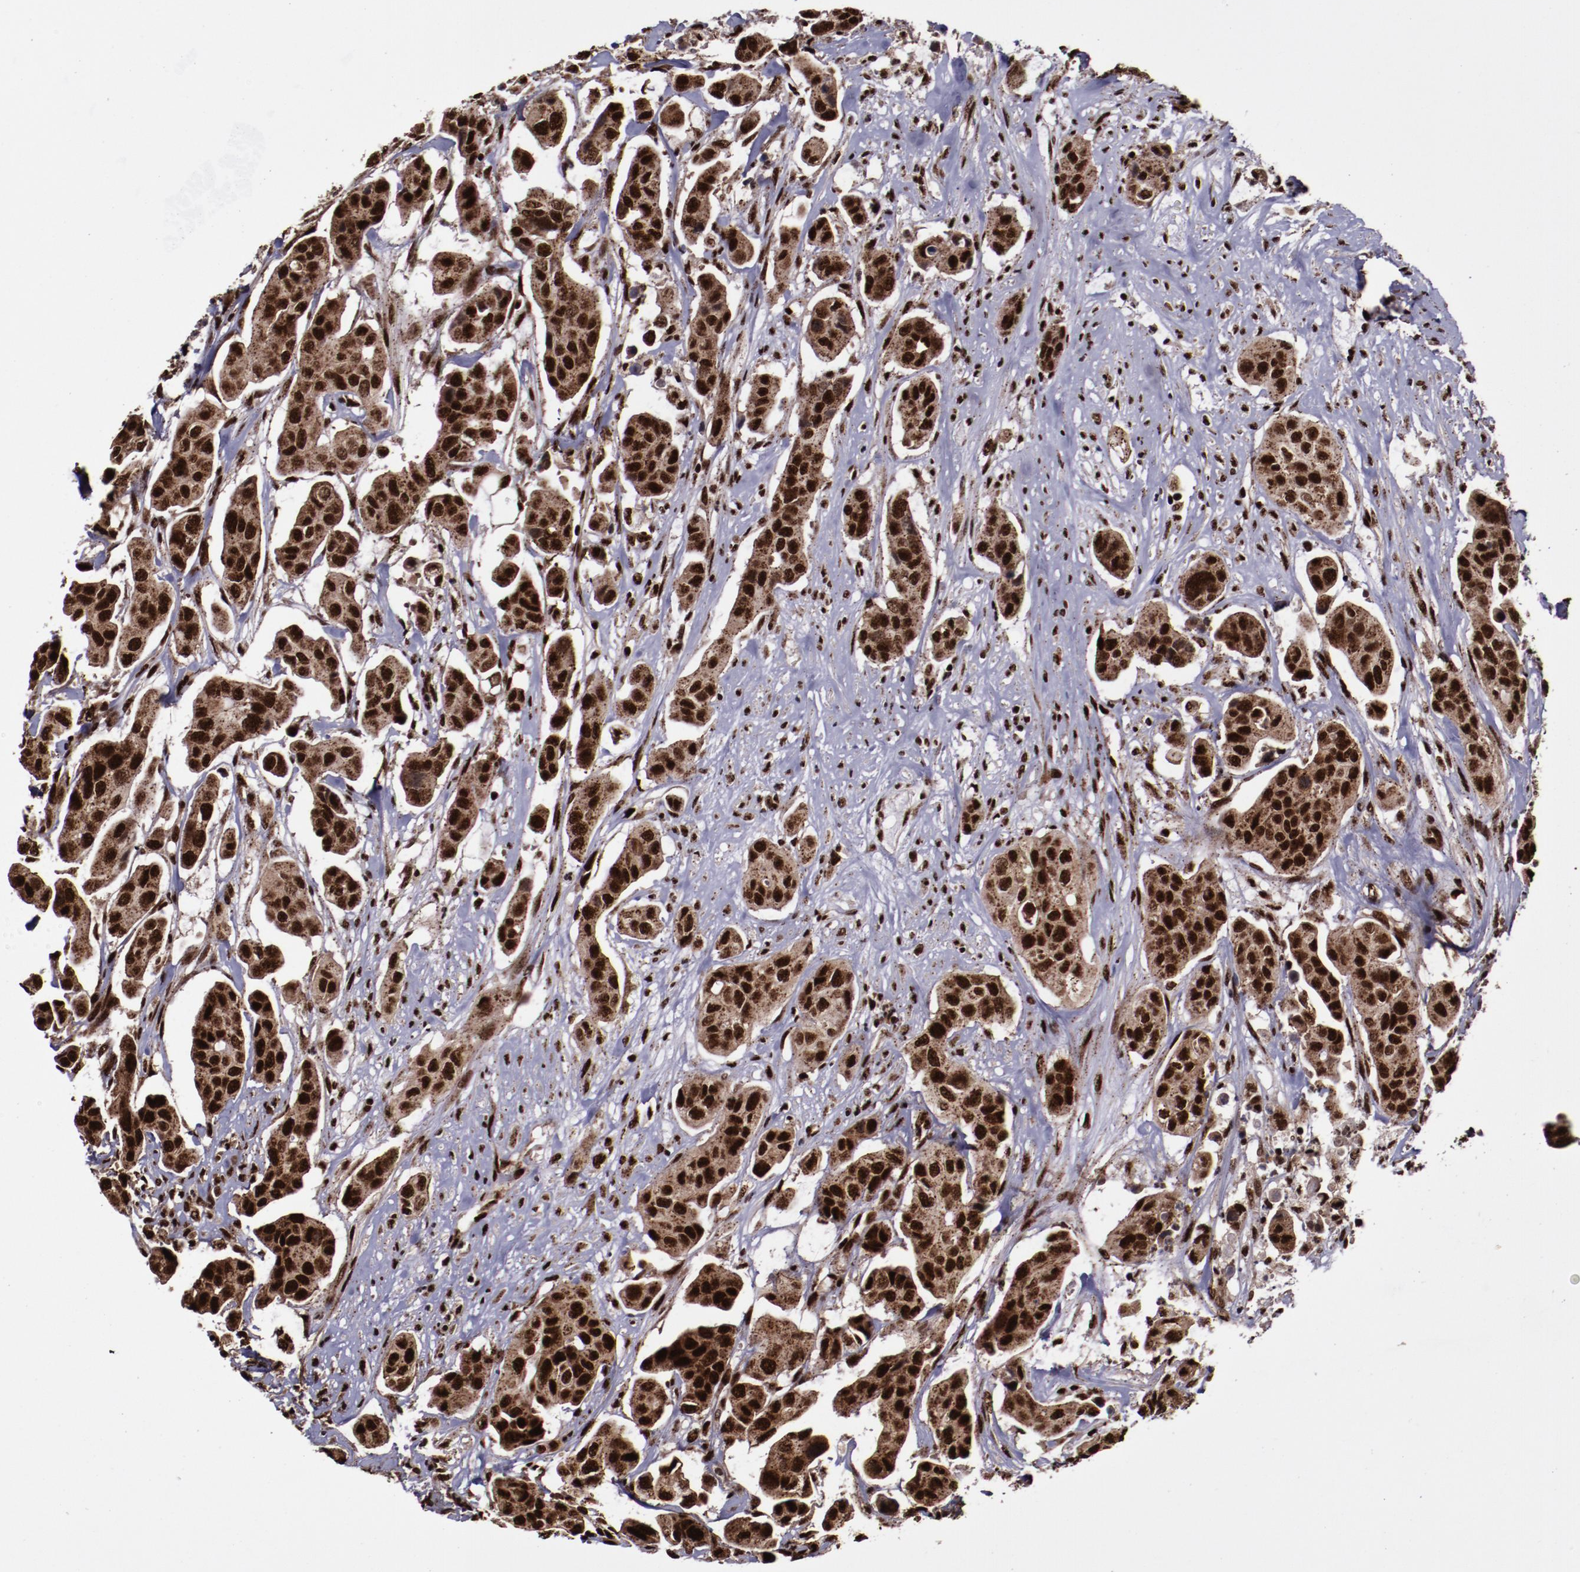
{"staining": {"intensity": "strong", "quantity": ">75%", "location": "cytoplasmic/membranous,nuclear"}, "tissue": "urothelial cancer", "cell_type": "Tumor cells", "image_type": "cancer", "snomed": [{"axis": "morphology", "description": "Adenocarcinoma, NOS"}, {"axis": "topography", "description": "Urinary bladder"}], "caption": "An image showing strong cytoplasmic/membranous and nuclear expression in approximately >75% of tumor cells in adenocarcinoma, as visualized by brown immunohistochemical staining.", "gene": "SNW1", "patient": {"sex": "male", "age": 61}}